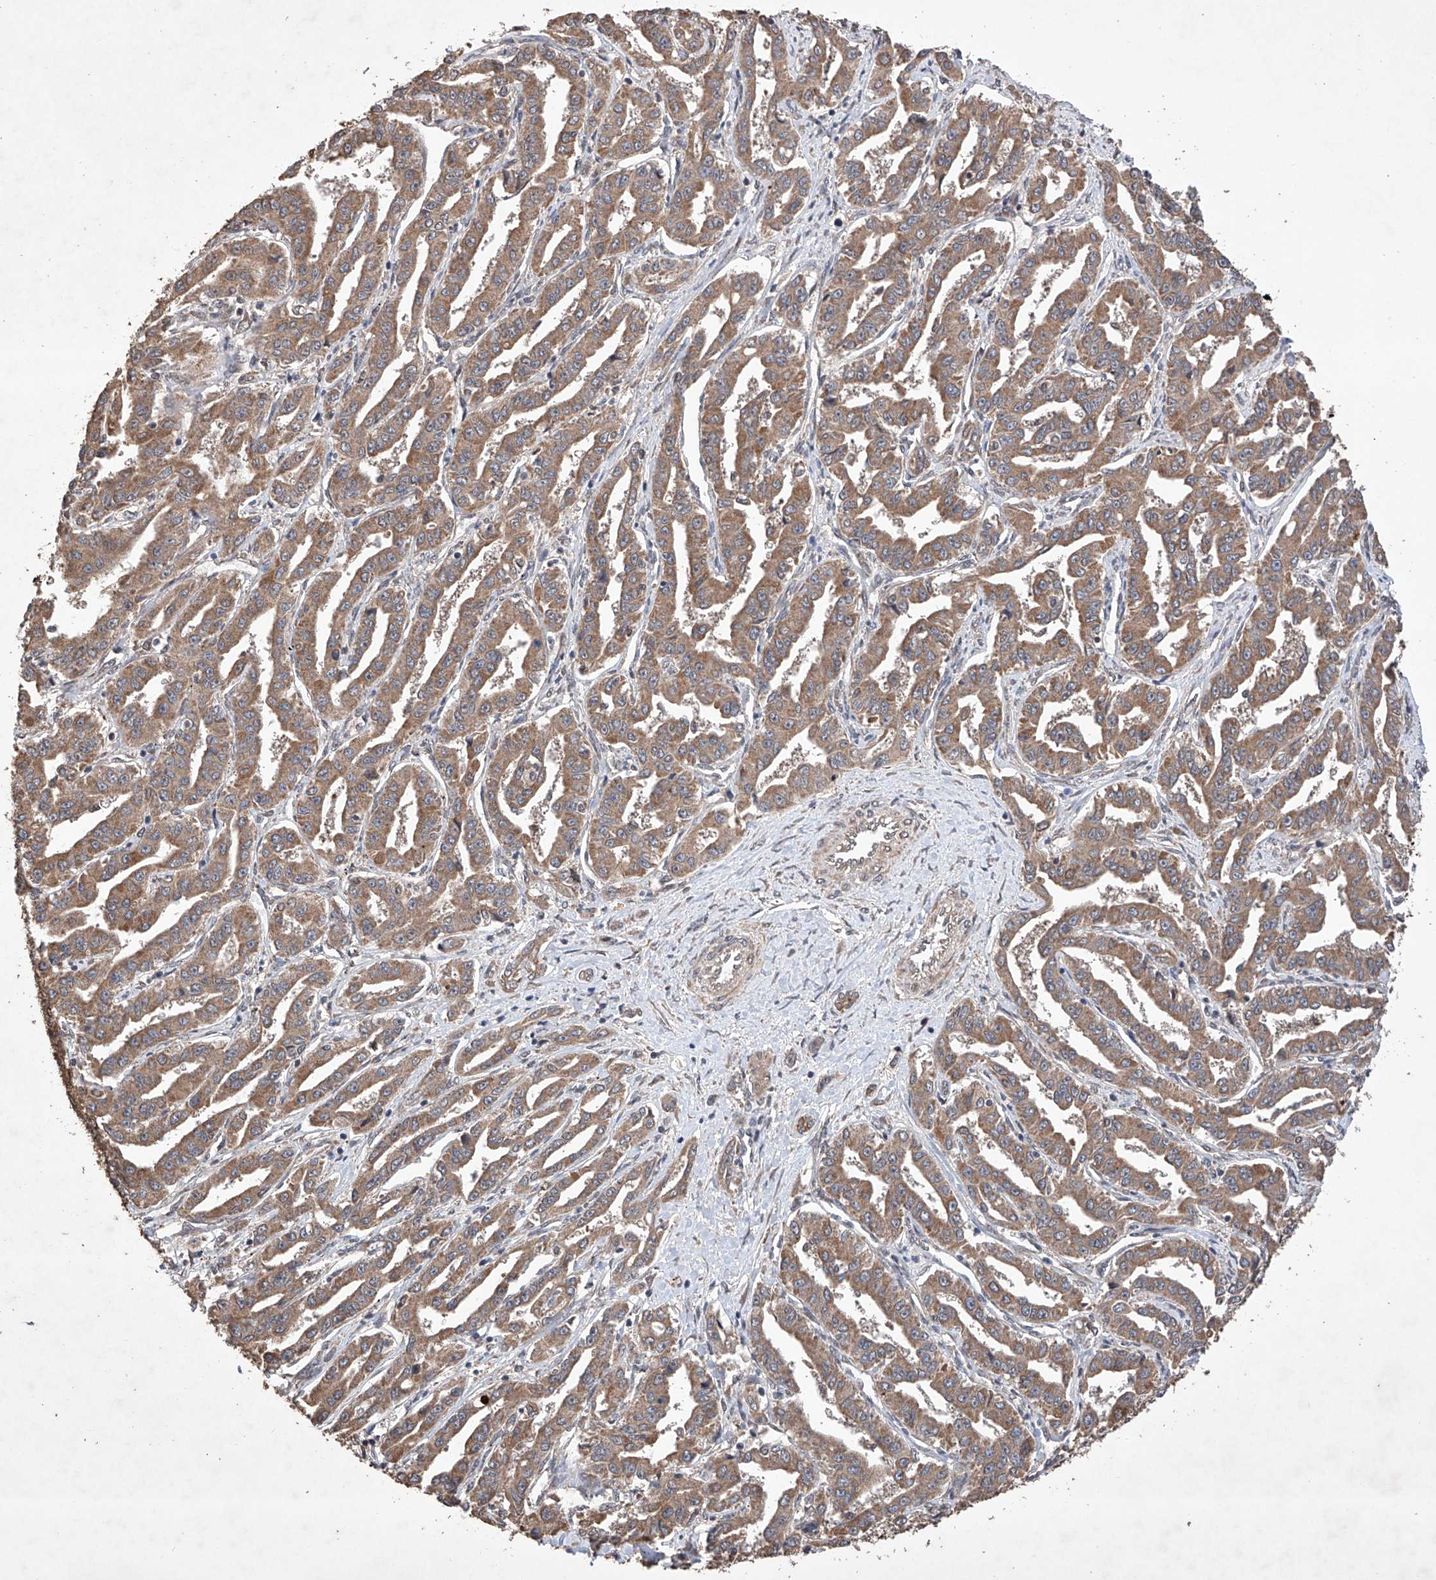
{"staining": {"intensity": "moderate", "quantity": ">75%", "location": "cytoplasmic/membranous"}, "tissue": "liver cancer", "cell_type": "Tumor cells", "image_type": "cancer", "snomed": [{"axis": "morphology", "description": "Cholangiocarcinoma"}, {"axis": "topography", "description": "Liver"}], "caption": "Immunohistochemical staining of human liver cancer (cholangiocarcinoma) shows moderate cytoplasmic/membranous protein positivity in approximately >75% of tumor cells.", "gene": "LURAP1", "patient": {"sex": "male", "age": 59}}